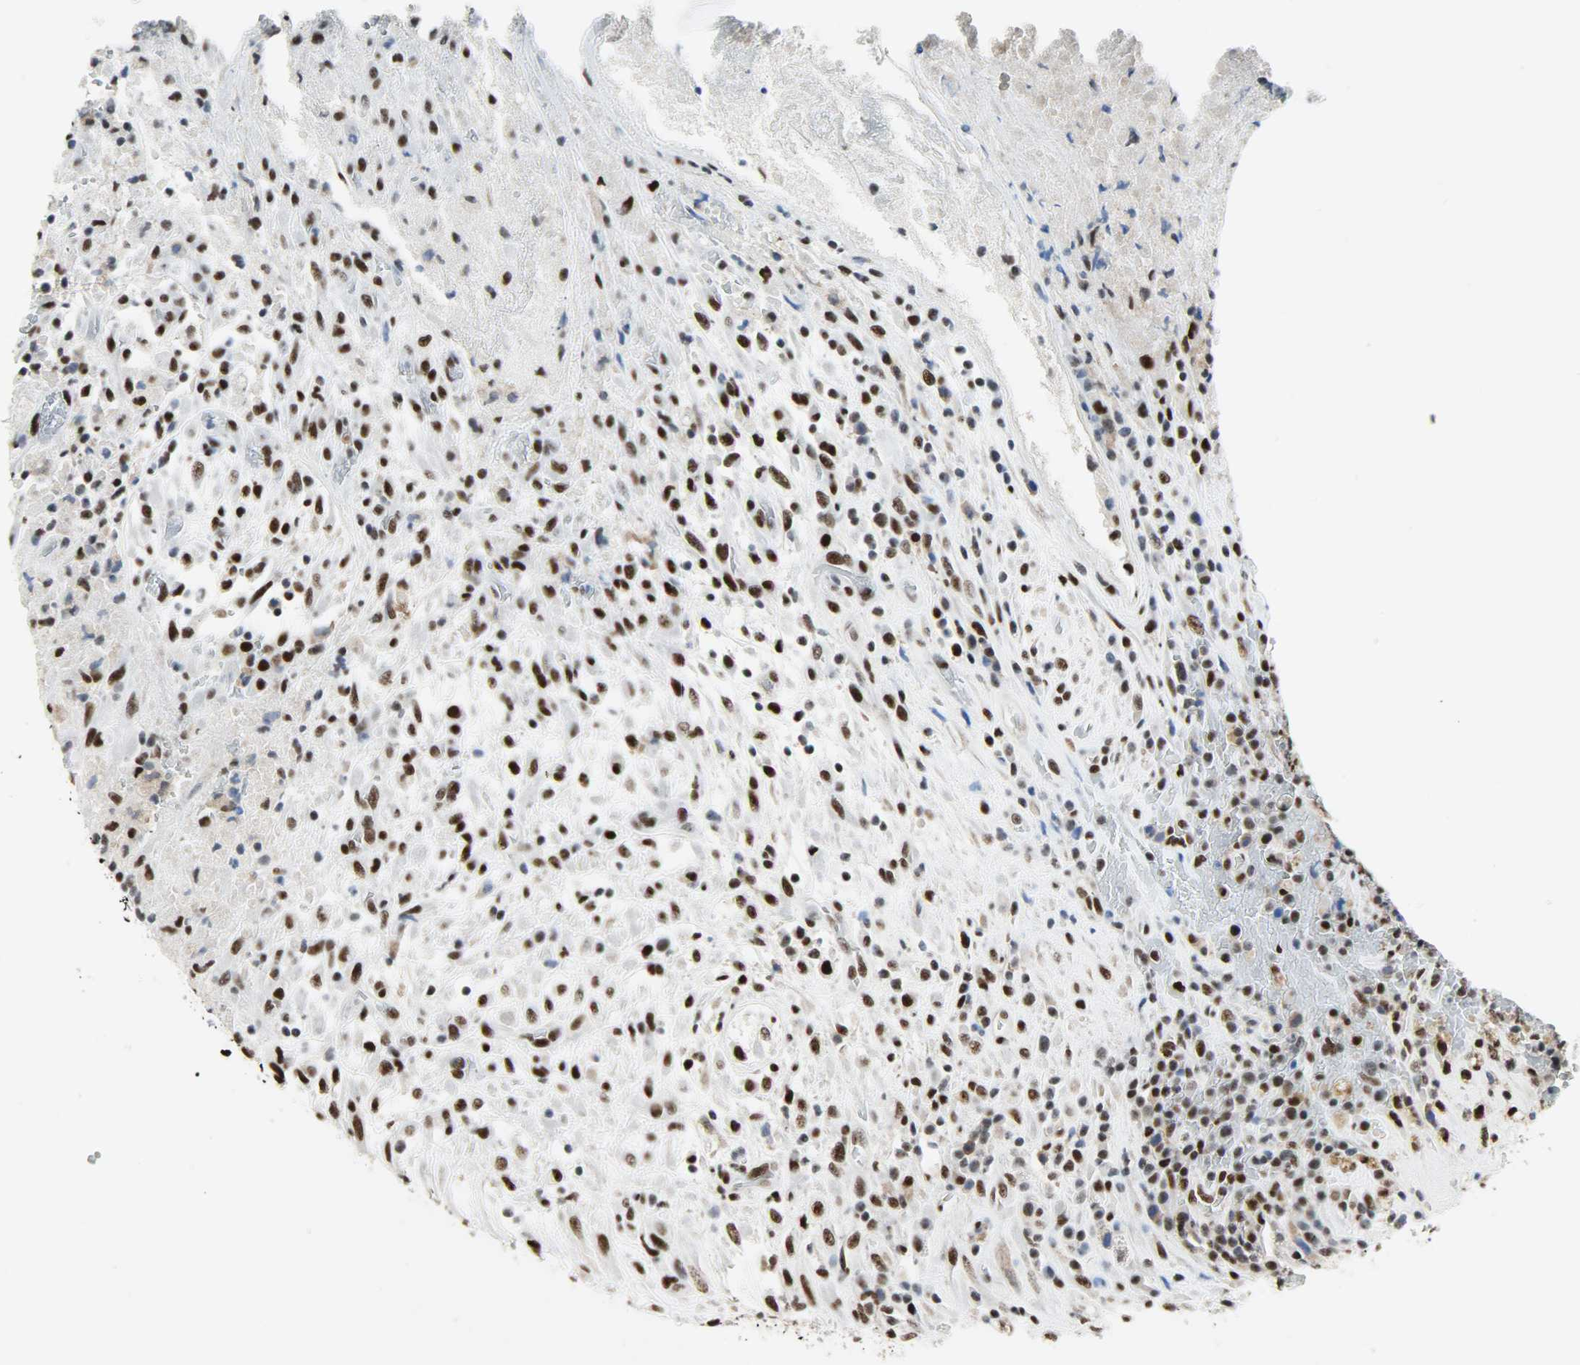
{"staining": {"intensity": "strong", "quantity": ">75%", "location": "nuclear"}, "tissue": "testis cancer", "cell_type": "Tumor cells", "image_type": "cancer", "snomed": [{"axis": "morphology", "description": "Necrosis, NOS"}, {"axis": "morphology", "description": "Carcinoma, Embryonal, NOS"}, {"axis": "topography", "description": "Testis"}], "caption": "Immunohistochemistry of human embryonal carcinoma (testis) exhibits high levels of strong nuclear staining in approximately >75% of tumor cells.", "gene": "SSB", "patient": {"sex": "male", "age": 19}}